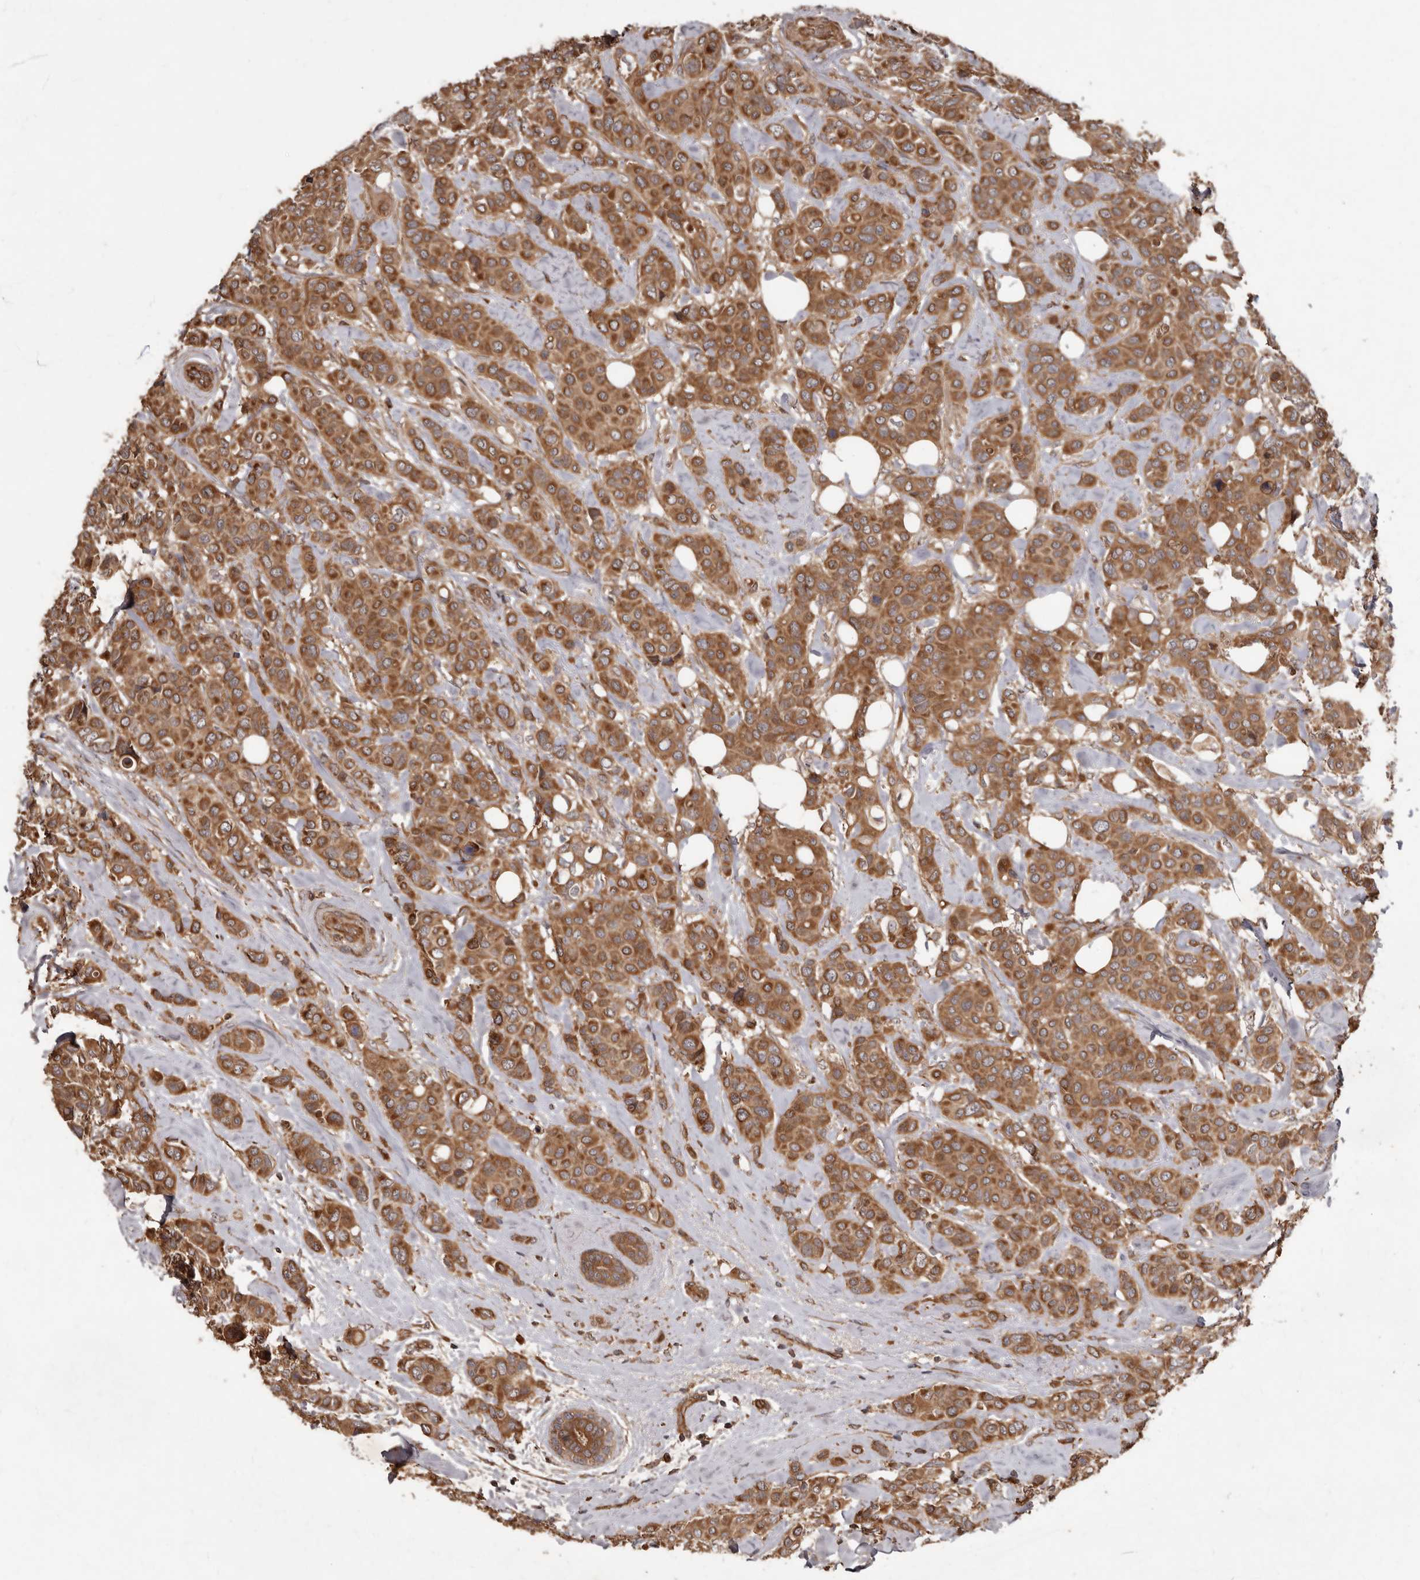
{"staining": {"intensity": "moderate", "quantity": ">75%", "location": "cytoplasmic/membranous"}, "tissue": "breast cancer", "cell_type": "Tumor cells", "image_type": "cancer", "snomed": [{"axis": "morphology", "description": "Lobular carcinoma"}, {"axis": "topography", "description": "Breast"}], "caption": "The histopathology image shows staining of breast lobular carcinoma, revealing moderate cytoplasmic/membranous protein staining (brown color) within tumor cells. Ihc stains the protein in brown and the nuclei are stained blue.", "gene": "STK36", "patient": {"sex": "female", "age": 51}}